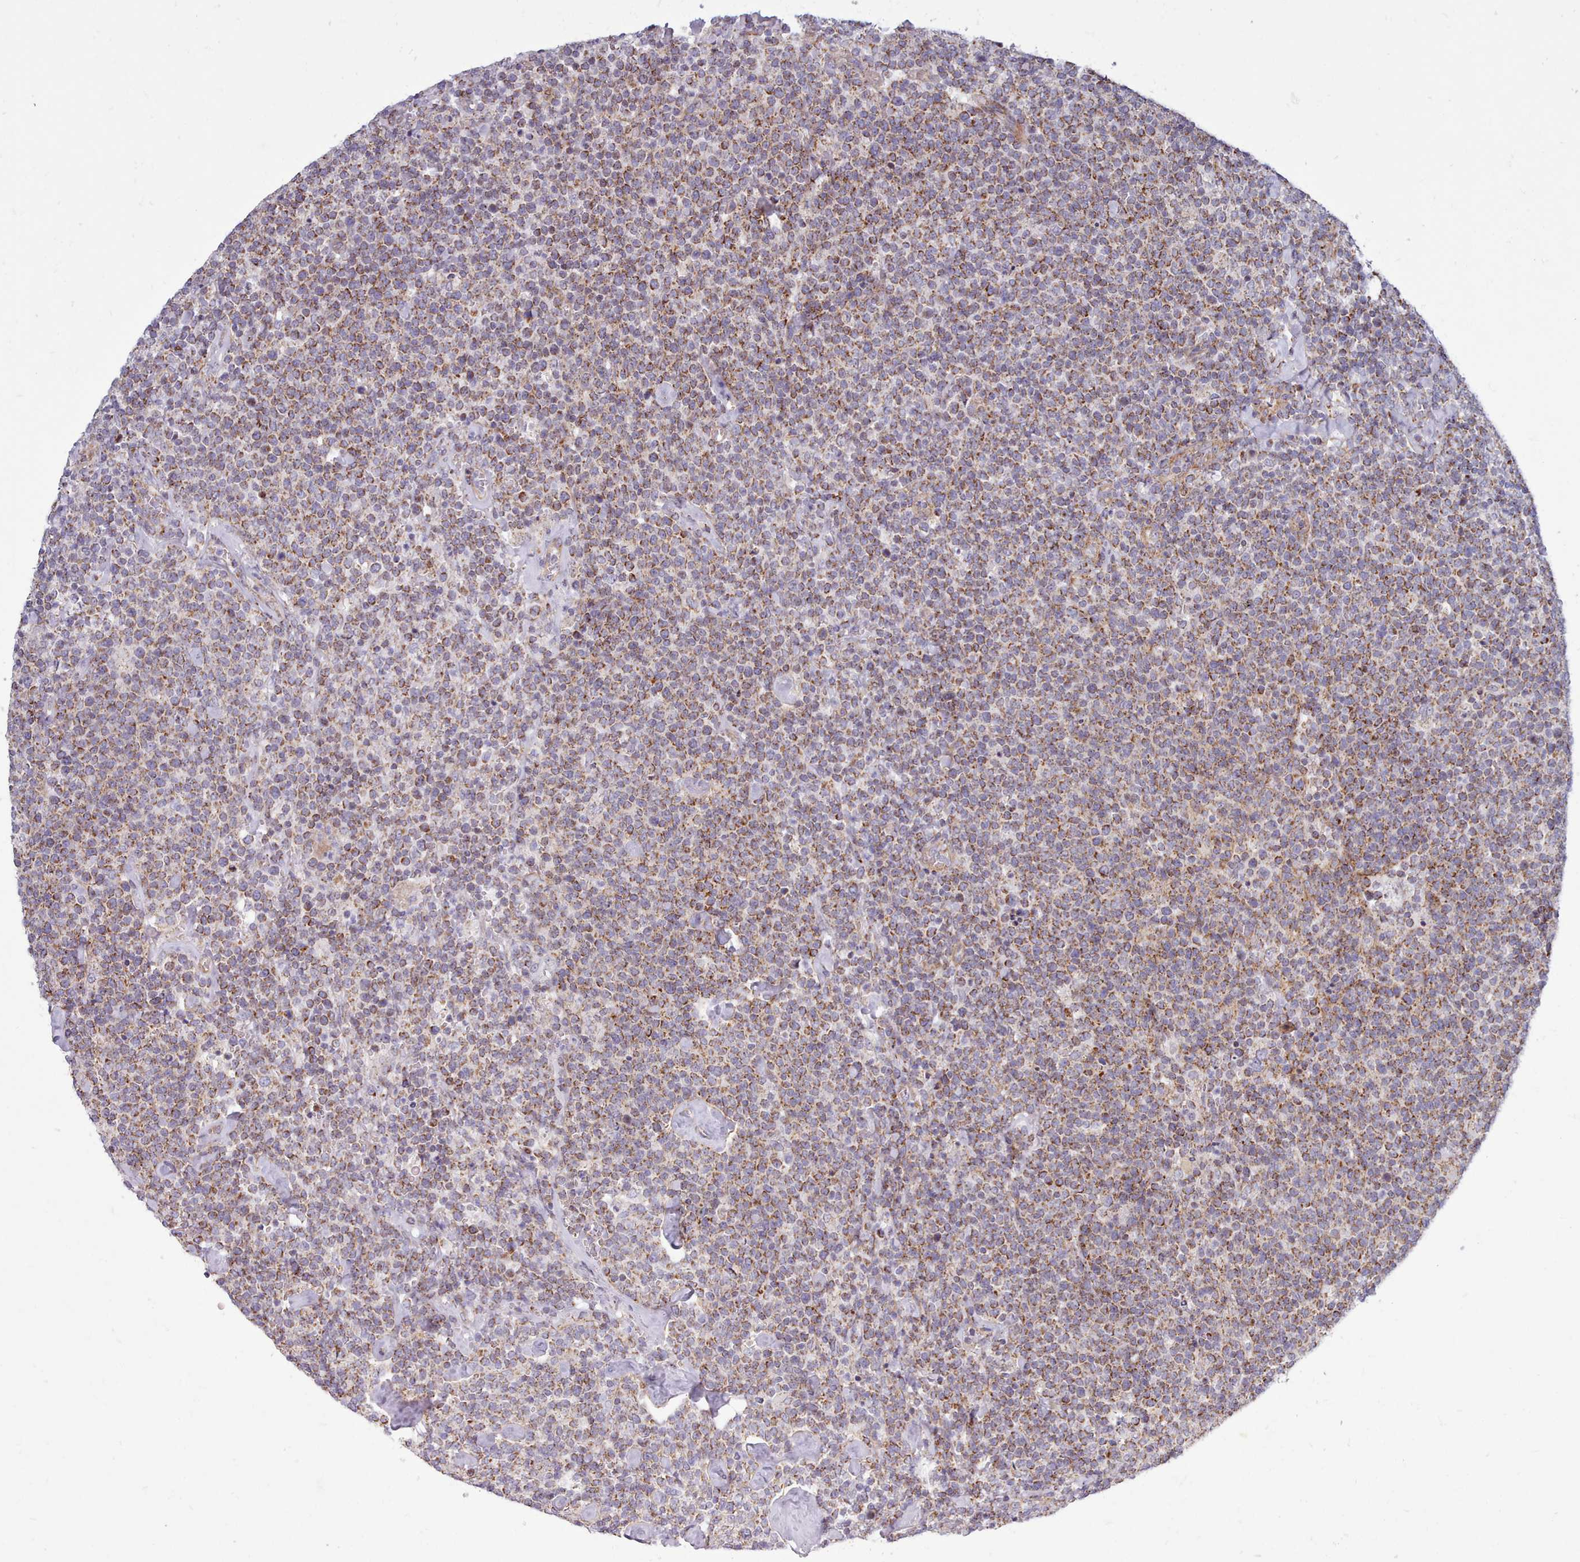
{"staining": {"intensity": "moderate", "quantity": ">75%", "location": "cytoplasmic/membranous"}, "tissue": "lymphoma", "cell_type": "Tumor cells", "image_type": "cancer", "snomed": [{"axis": "morphology", "description": "Malignant lymphoma, non-Hodgkin's type, High grade"}, {"axis": "topography", "description": "Lymph node"}], "caption": "Immunohistochemistry (DAB (3,3'-diaminobenzidine)) staining of malignant lymphoma, non-Hodgkin's type (high-grade) exhibits moderate cytoplasmic/membranous protein expression in about >75% of tumor cells.", "gene": "MRPL21", "patient": {"sex": "male", "age": 61}}